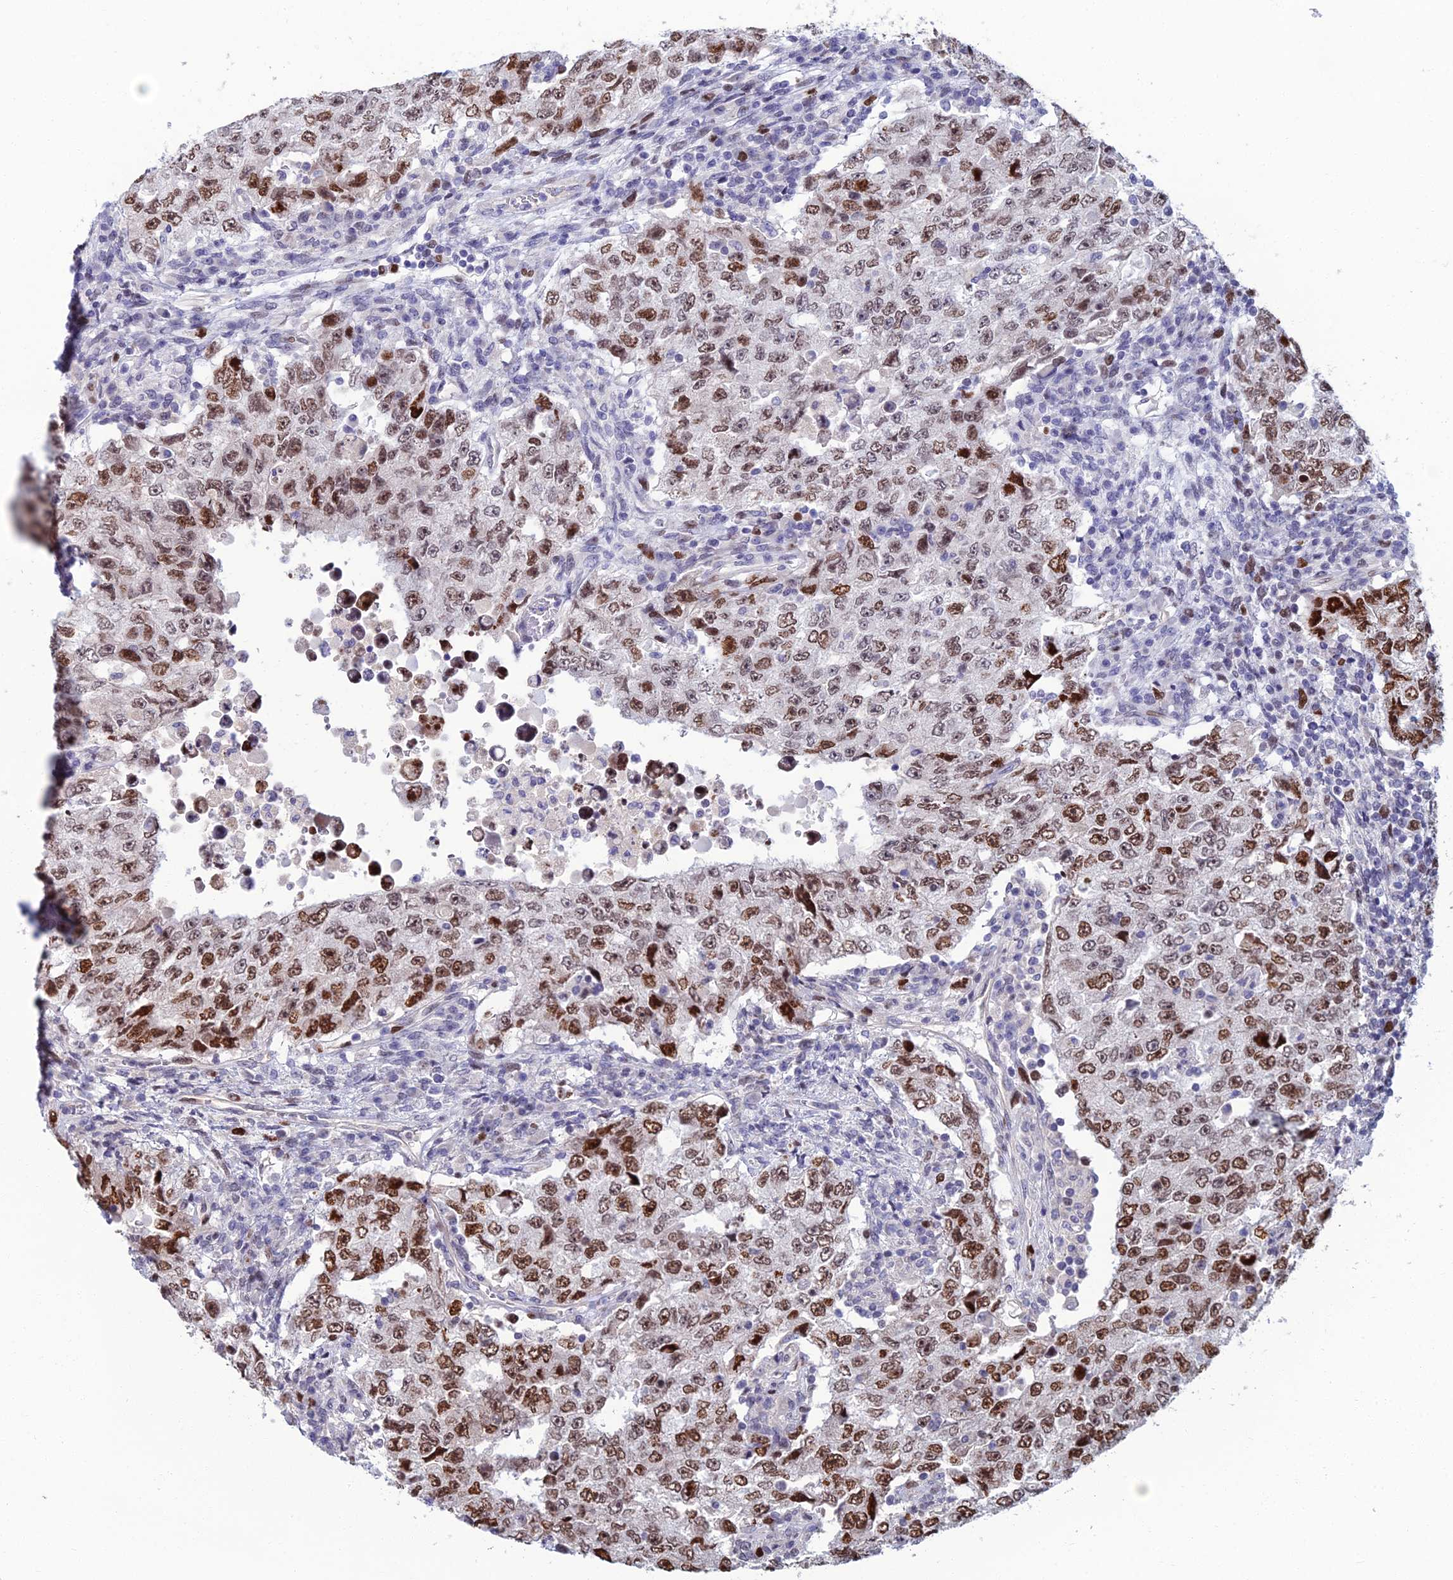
{"staining": {"intensity": "strong", "quantity": "25%-75%", "location": "nuclear"}, "tissue": "testis cancer", "cell_type": "Tumor cells", "image_type": "cancer", "snomed": [{"axis": "morphology", "description": "Carcinoma, Embryonal, NOS"}, {"axis": "topography", "description": "Testis"}], "caption": "Testis cancer (embryonal carcinoma) was stained to show a protein in brown. There is high levels of strong nuclear expression in about 25%-75% of tumor cells.", "gene": "TAF9B", "patient": {"sex": "male", "age": 26}}